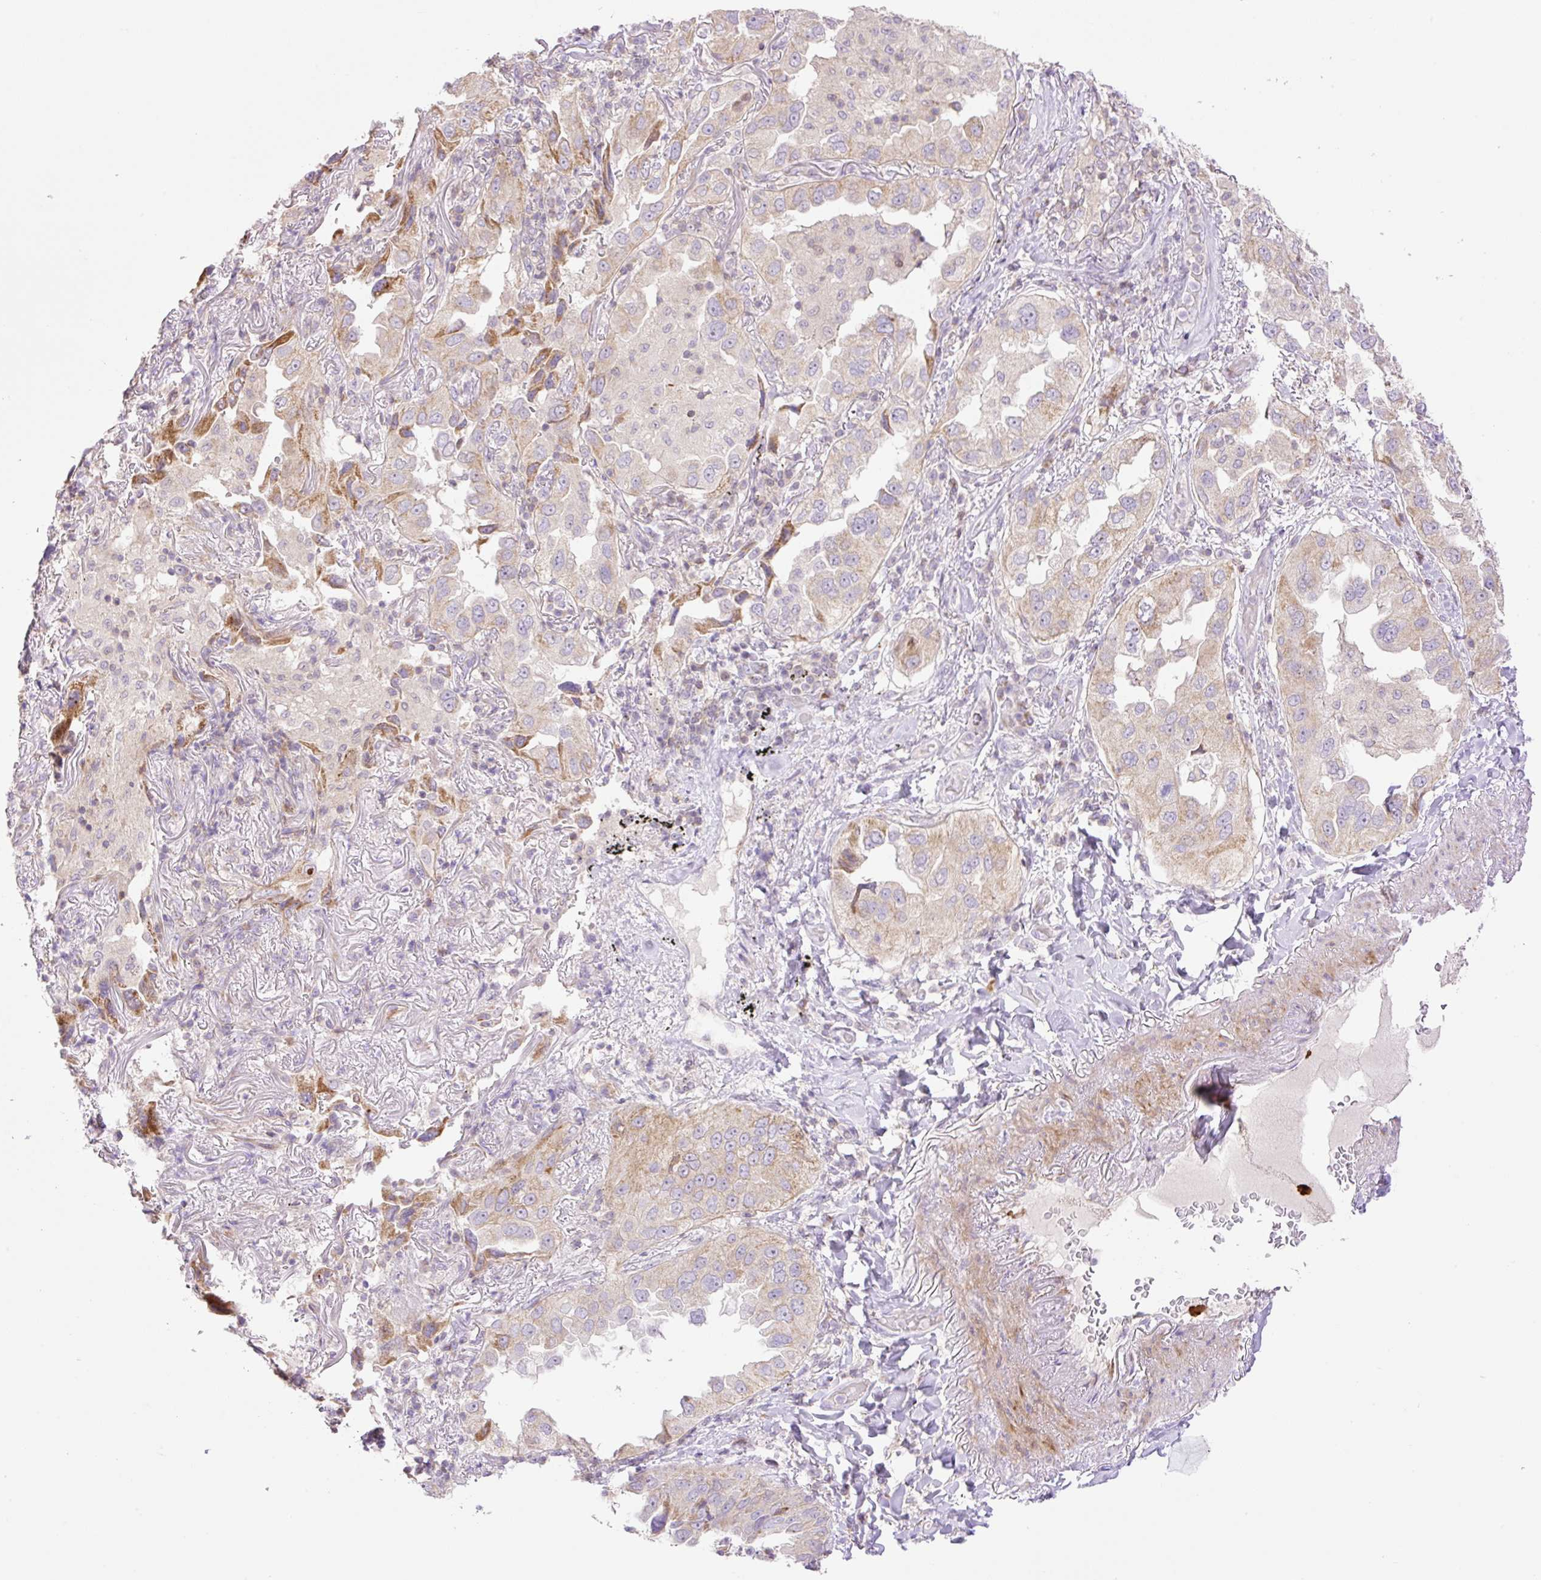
{"staining": {"intensity": "moderate", "quantity": "<25%", "location": "cytoplasmic/membranous"}, "tissue": "lung cancer", "cell_type": "Tumor cells", "image_type": "cancer", "snomed": [{"axis": "morphology", "description": "Adenocarcinoma, NOS"}, {"axis": "topography", "description": "Lung"}], "caption": "The histopathology image displays a brown stain indicating the presence of a protein in the cytoplasmic/membranous of tumor cells in lung cancer (adenocarcinoma). Using DAB (brown) and hematoxylin (blue) stains, captured at high magnification using brightfield microscopy.", "gene": "VPS25", "patient": {"sex": "female", "age": 69}}